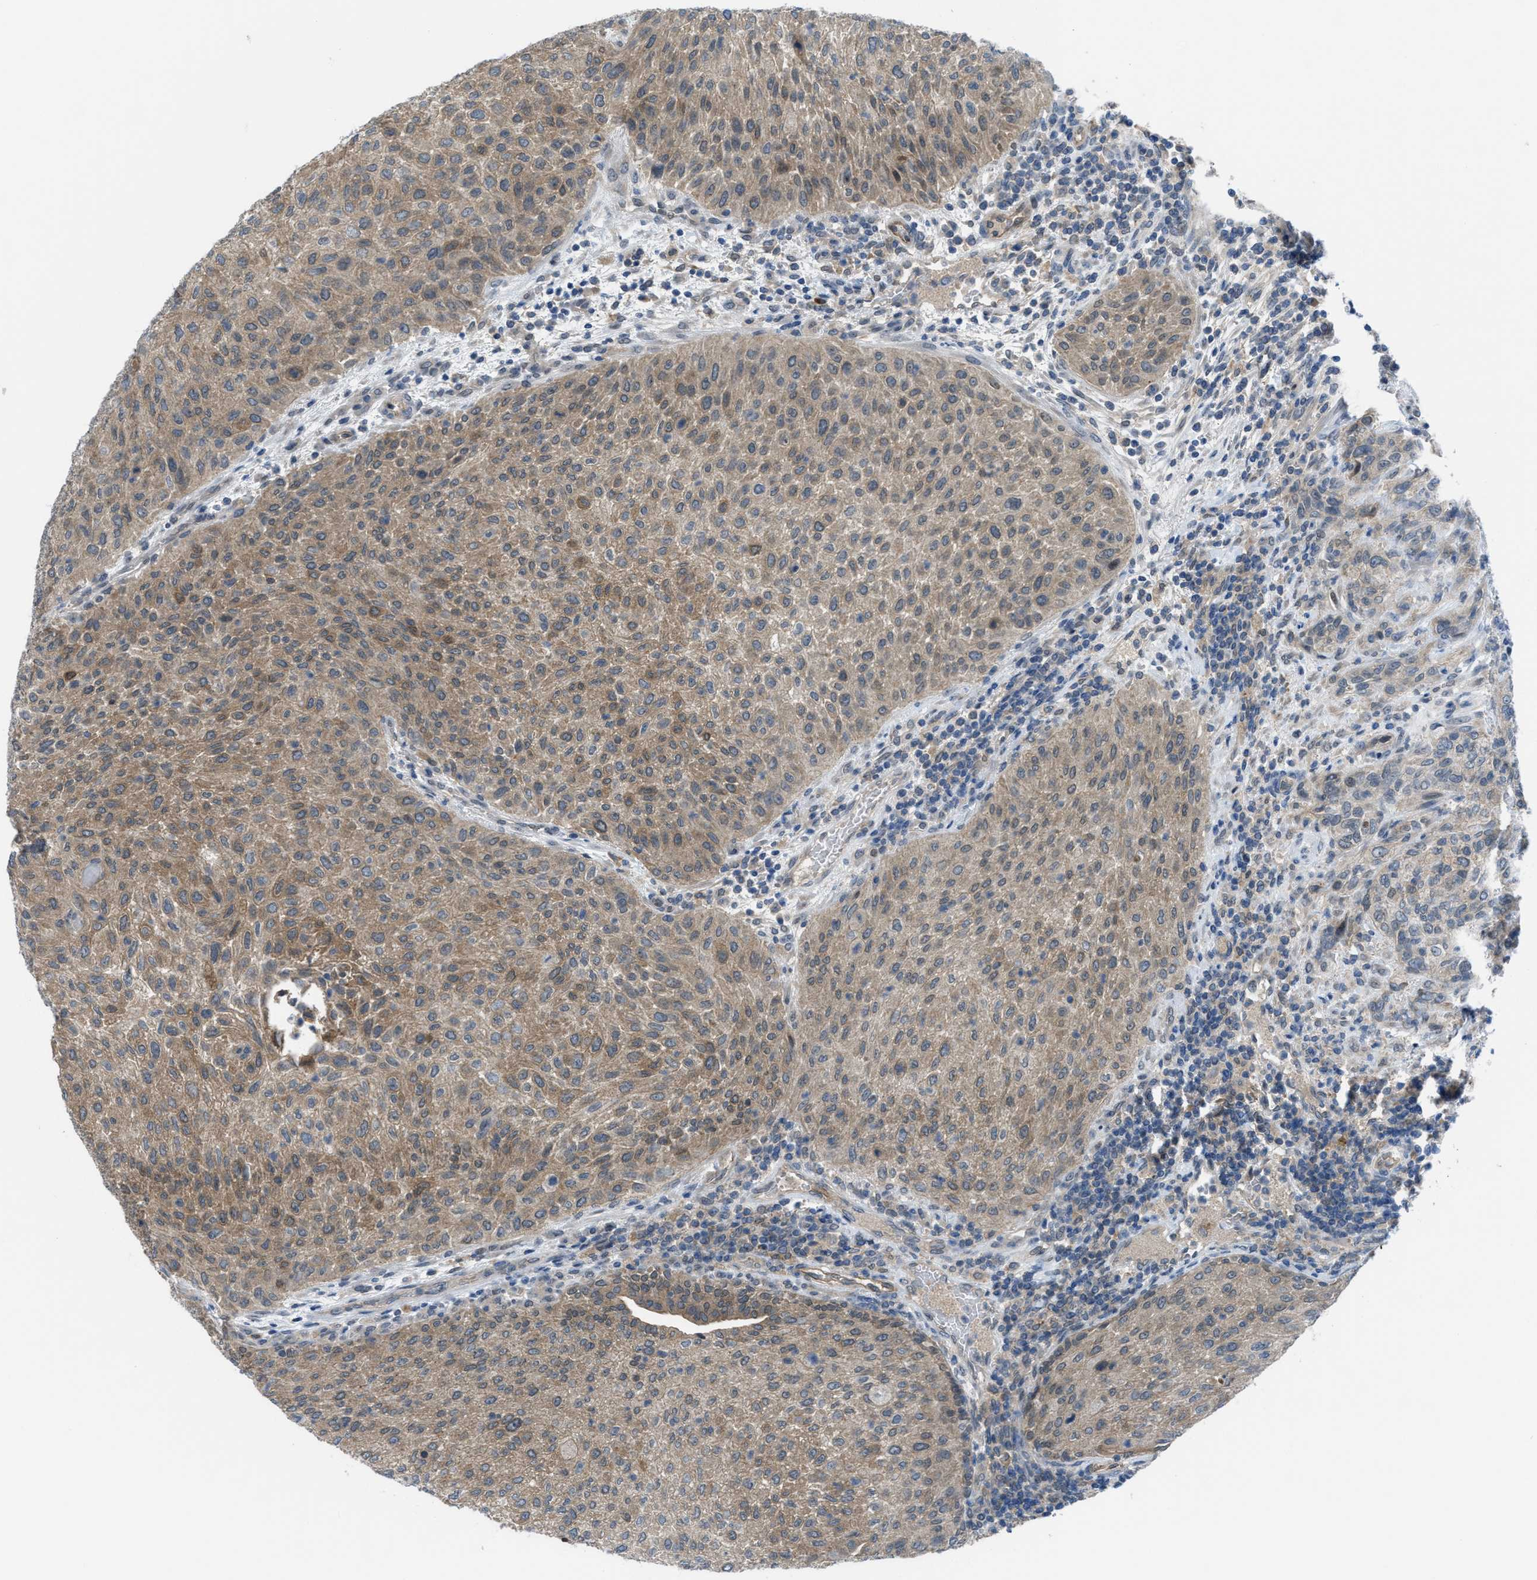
{"staining": {"intensity": "moderate", "quantity": ">75%", "location": "cytoplasmic/membranous"}, "tissue": "urothelial cancer", "cell_type": "Tumor cells", "image_type": "cancer", "snomed": [{"axis": "morphology", "description": "Urothelial carcinoma, Low grade"}, {"axis": "morphology", "description": "Urothelial carcinoma, High grade"}, {"axis": "topography", "description": "Urinary bladder"}], "caption": "Immunohistochemistry photomicrograph of neoplastic tissue: human urothelial cancer stained using immunohistochemistry exhibits medium levels of moderate protein expression localized specifically in the cytoplasmic/membranous of tumor cells, appearing as a cytoplasmic/membranous brown color.", "gene": "BAZ2B", "patient": {"sex": "male", "age": 35}}